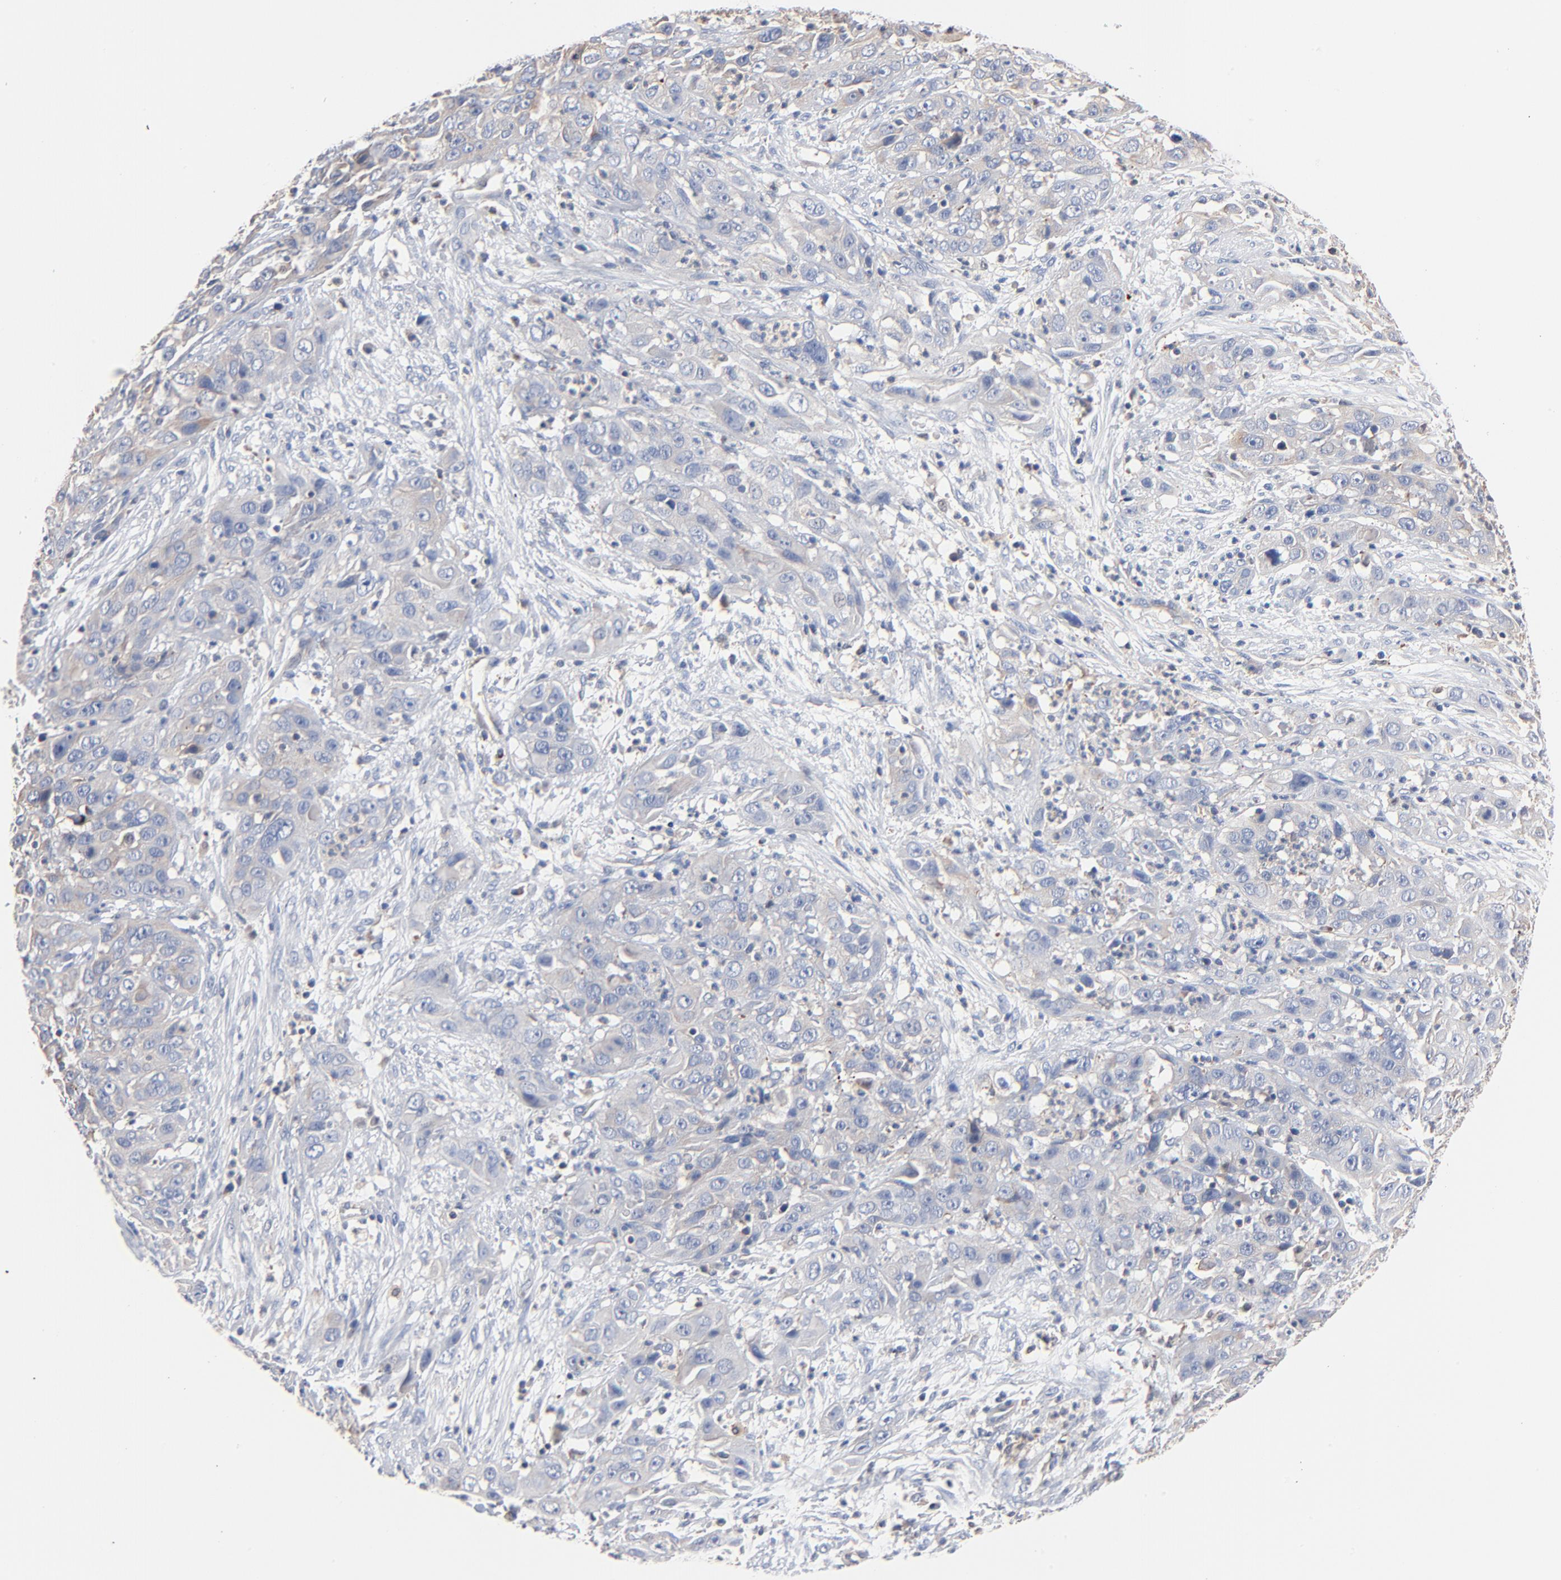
{"staining": {"intensity": "negative", "quantity": "none", "location": "none"}, "tissue": "cervical cancer", "cell_type": "Tumor cells", "image_type": "cancer", "snomed": [{"axis": "morphology", "description": "Squamous cell carcinoma, NOS"}, {"axis": "topography", "description": "Cervix"}], "caption": "Immunohistochemistry (IHC) image of neoplastic tissue: human cervical squamous cell carcinoma stained with DAB (3,3'-diaminobenzidine) demonstrates no significant protein staining in tumor cells.", "gene": "ARHGEF6", "patient": {"sex": "female", "age": 32}}